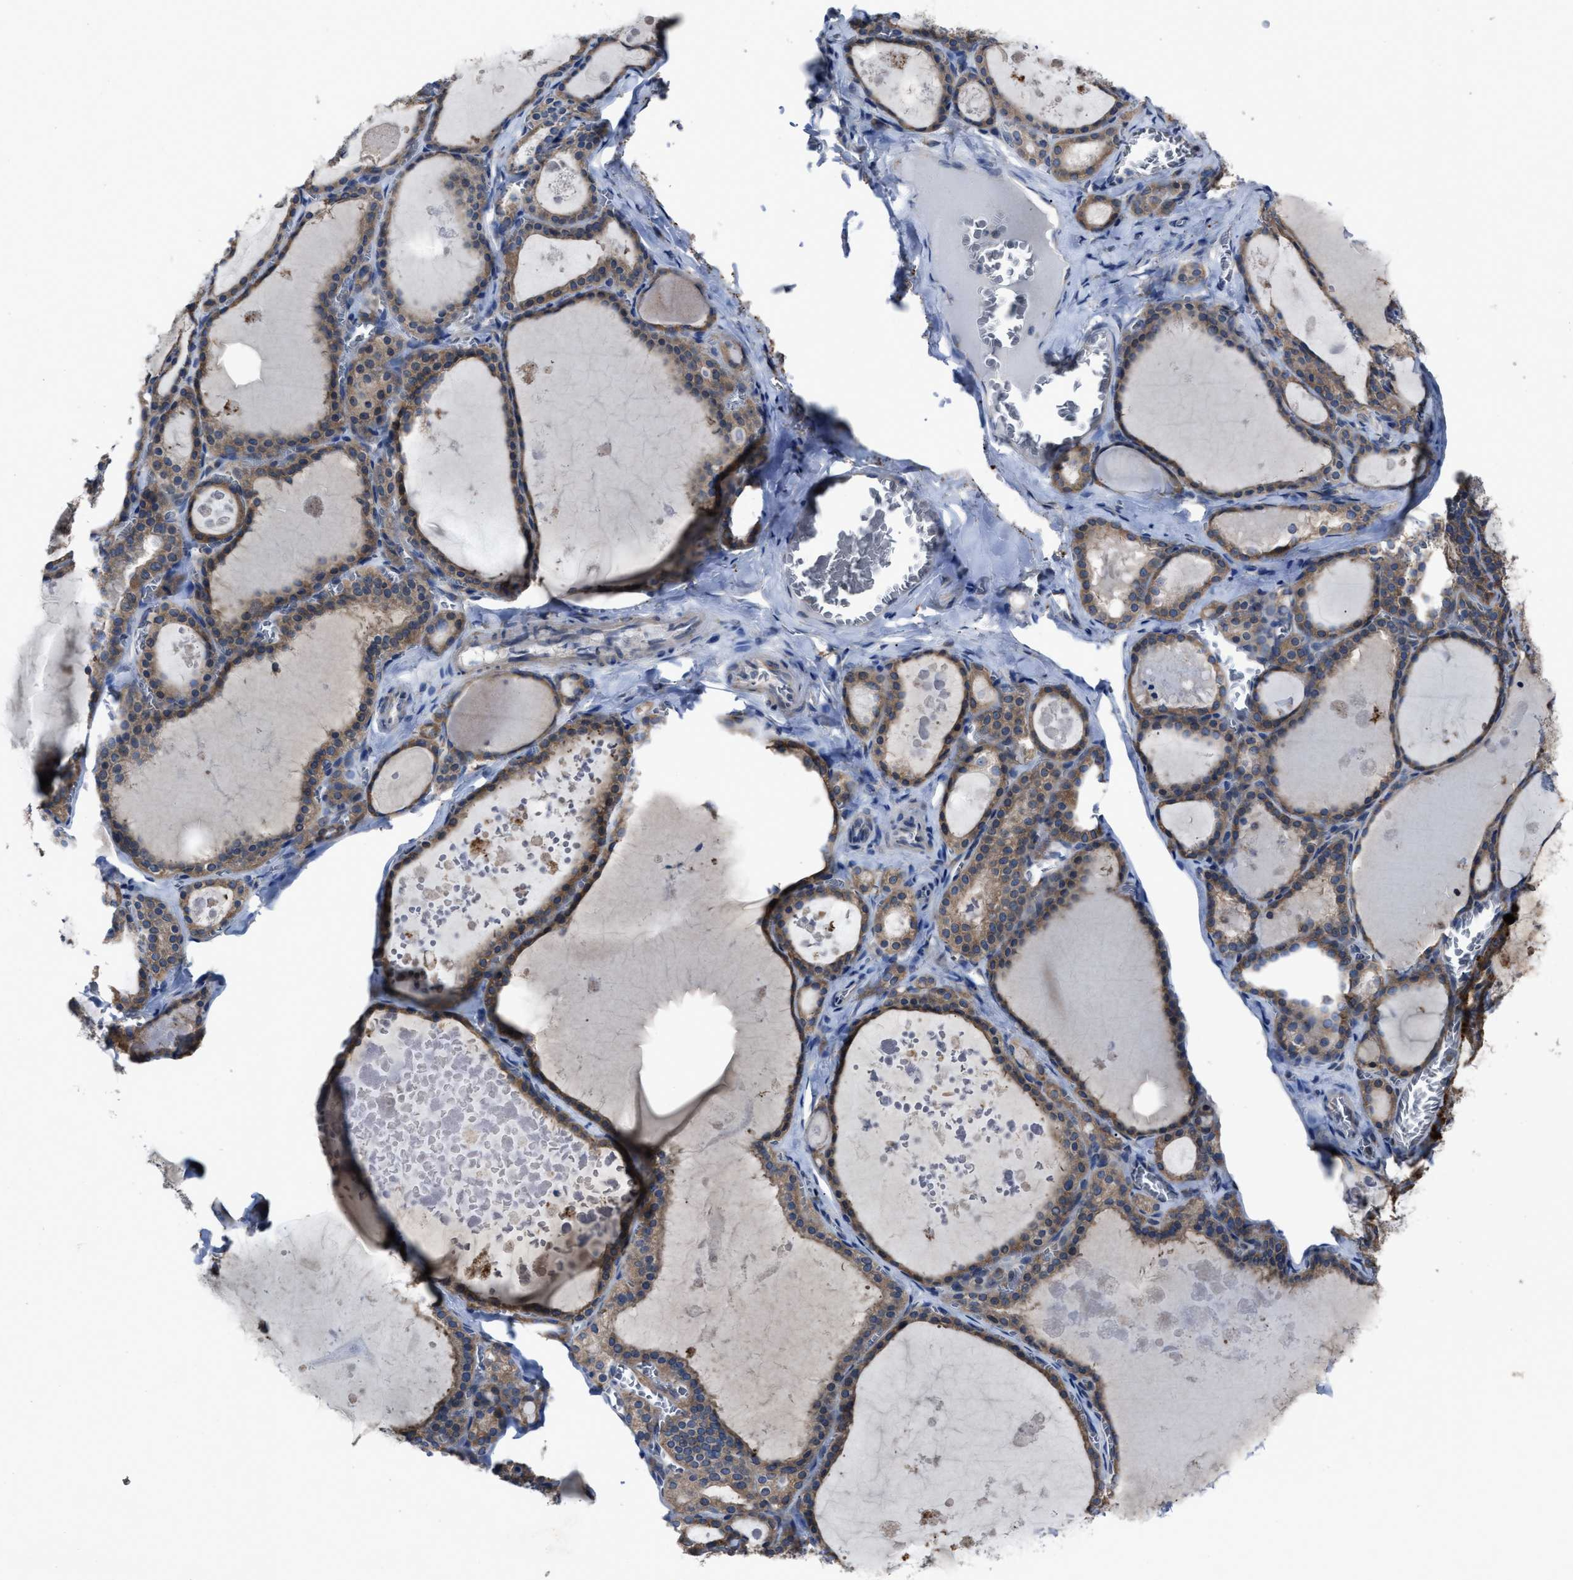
{"staining": {"intensity": "moderate", "quantity": ">75%", "location": "cytoplasmic/membranous"}, "tissue": "thyroid gland", "cell_type": "Glandular cells", "image_type": "normal", "snomed": [{"axis": "morphology", "description": "Normal tissue, NOS"}, {"axis": "topography", "description": "Thyroid gland"}], "caption": "Moderate cytoplasmic/membranous protein expression is seen in about >75% of glandular cells in thyroid gland.", "gene": "UPF1", "patient": {"sex": "male", "age": 56}}